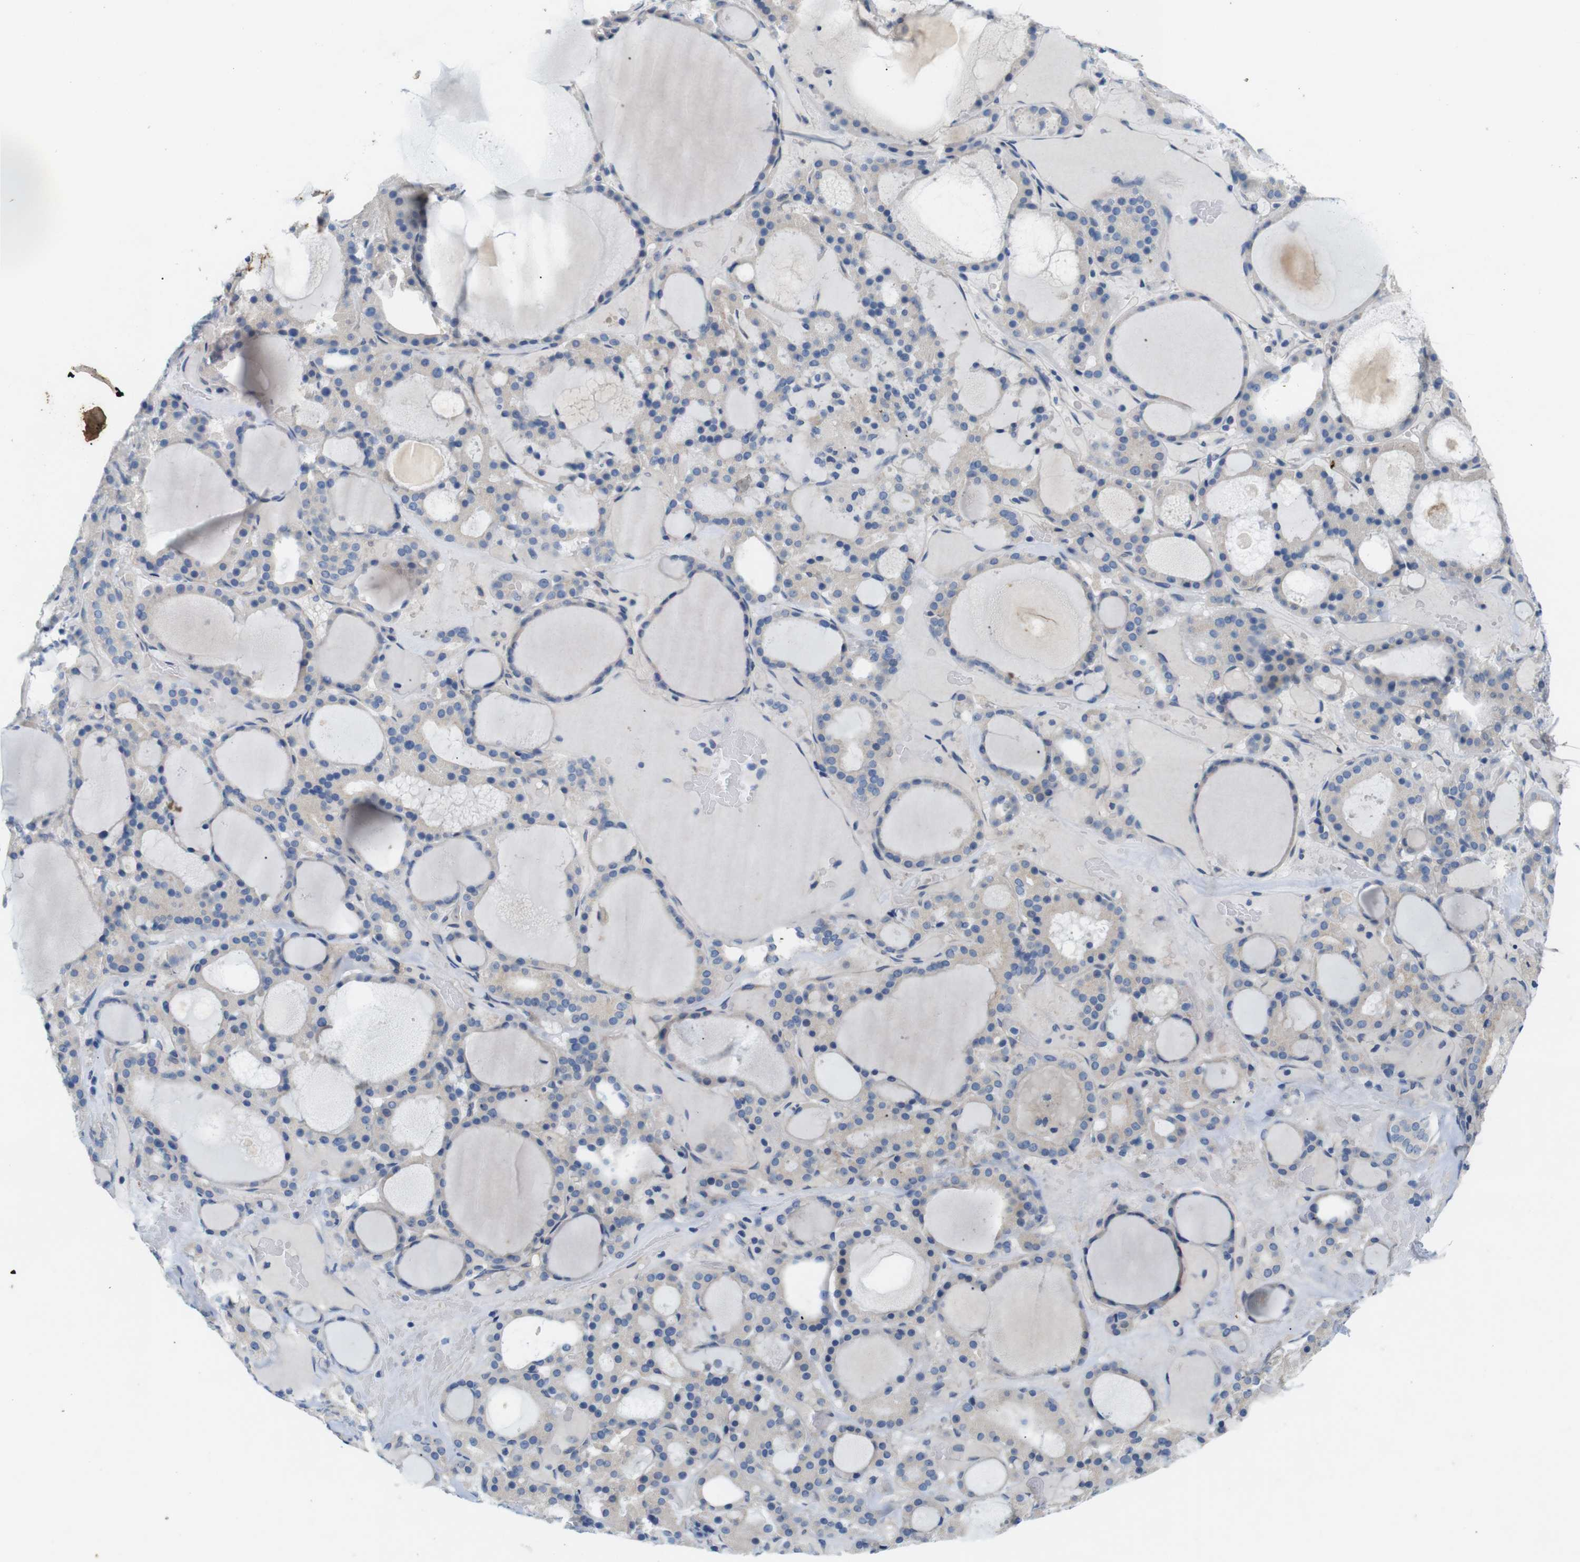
{"staining": {"intensity": "weak", "quantity": "<25%", "location": "cytoplasmic/membranous"}, "tissue": "thyroid gland", "cell_type": "Glandular cells", "image_type": "normal", "snomed": [{"axis": "morphology", "description": "Normal tissue, NOS"}, {"axis": "morphology", "description": "Carcinoma, NOS"}, {"axis": "topography", "description": "Thyroid gland"}], "caption": "This is an IHC photomicrograph of unremarkable human thyroid gland. There is no positivity in glandular cells.", "gene": "ITGA5", "patient": {"sex": "female", "age": 86}}